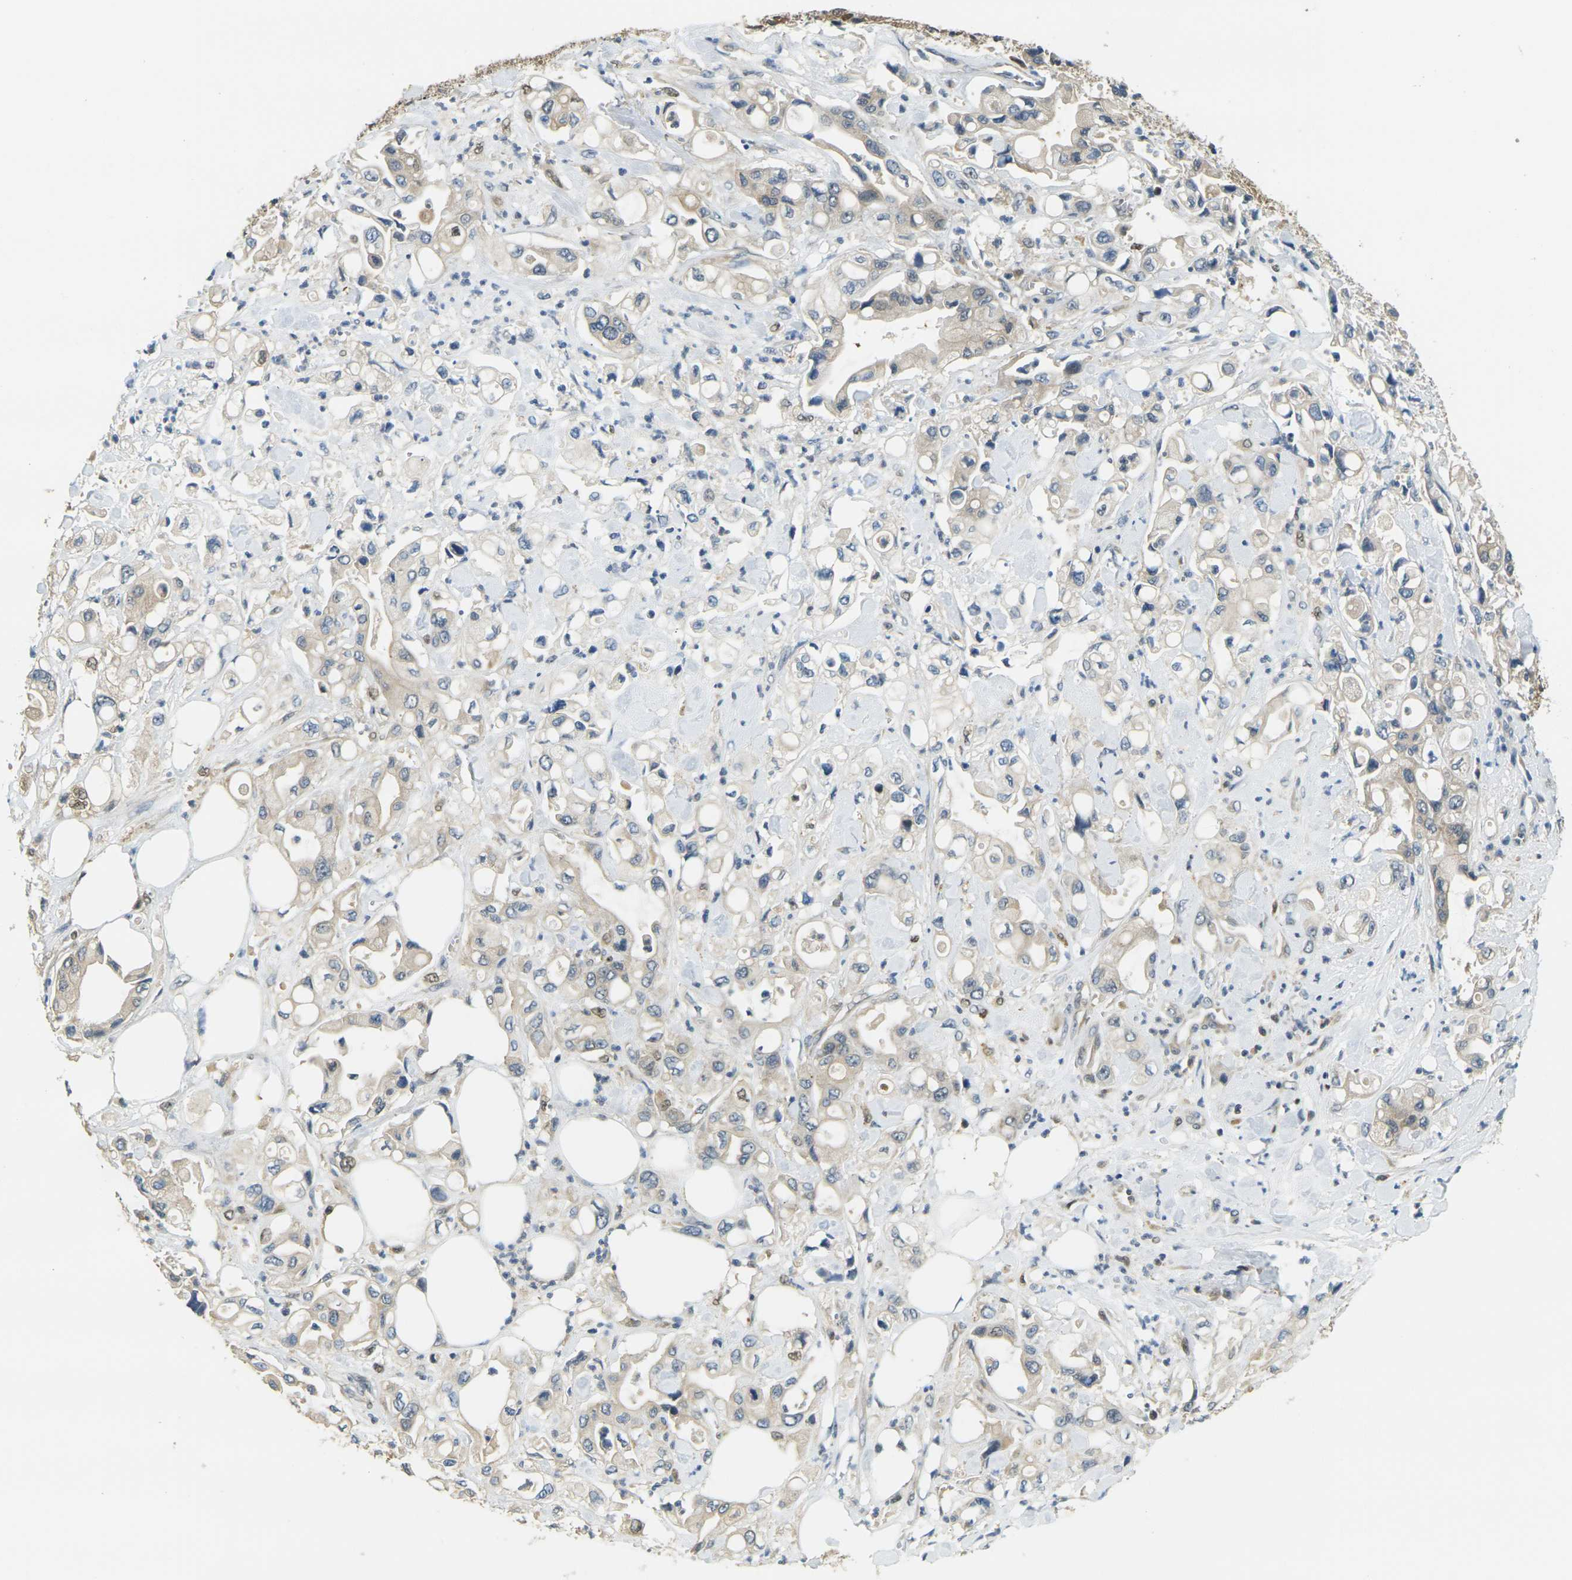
{"staining": {"intensity": "weak", "quantity": "<25%", "location": "cytoplasmic/membranous"}, "tissue": "pancreatic cancer", "cell_type": "Tumor cells", "image_type": "cancer", "snomed": [{"axis": "morphology", "description": "Adenocarcinoma, NOS"}, {"axis": "topography", "description": "Pancreas"}], "caption": "A photomicrograph of adenocarcinoma (pancreatic) stained for a protein reveals no brown staining in tumor cells.", "gene": "KLHL8", "patient": {"sex": "male", "age": 70}}